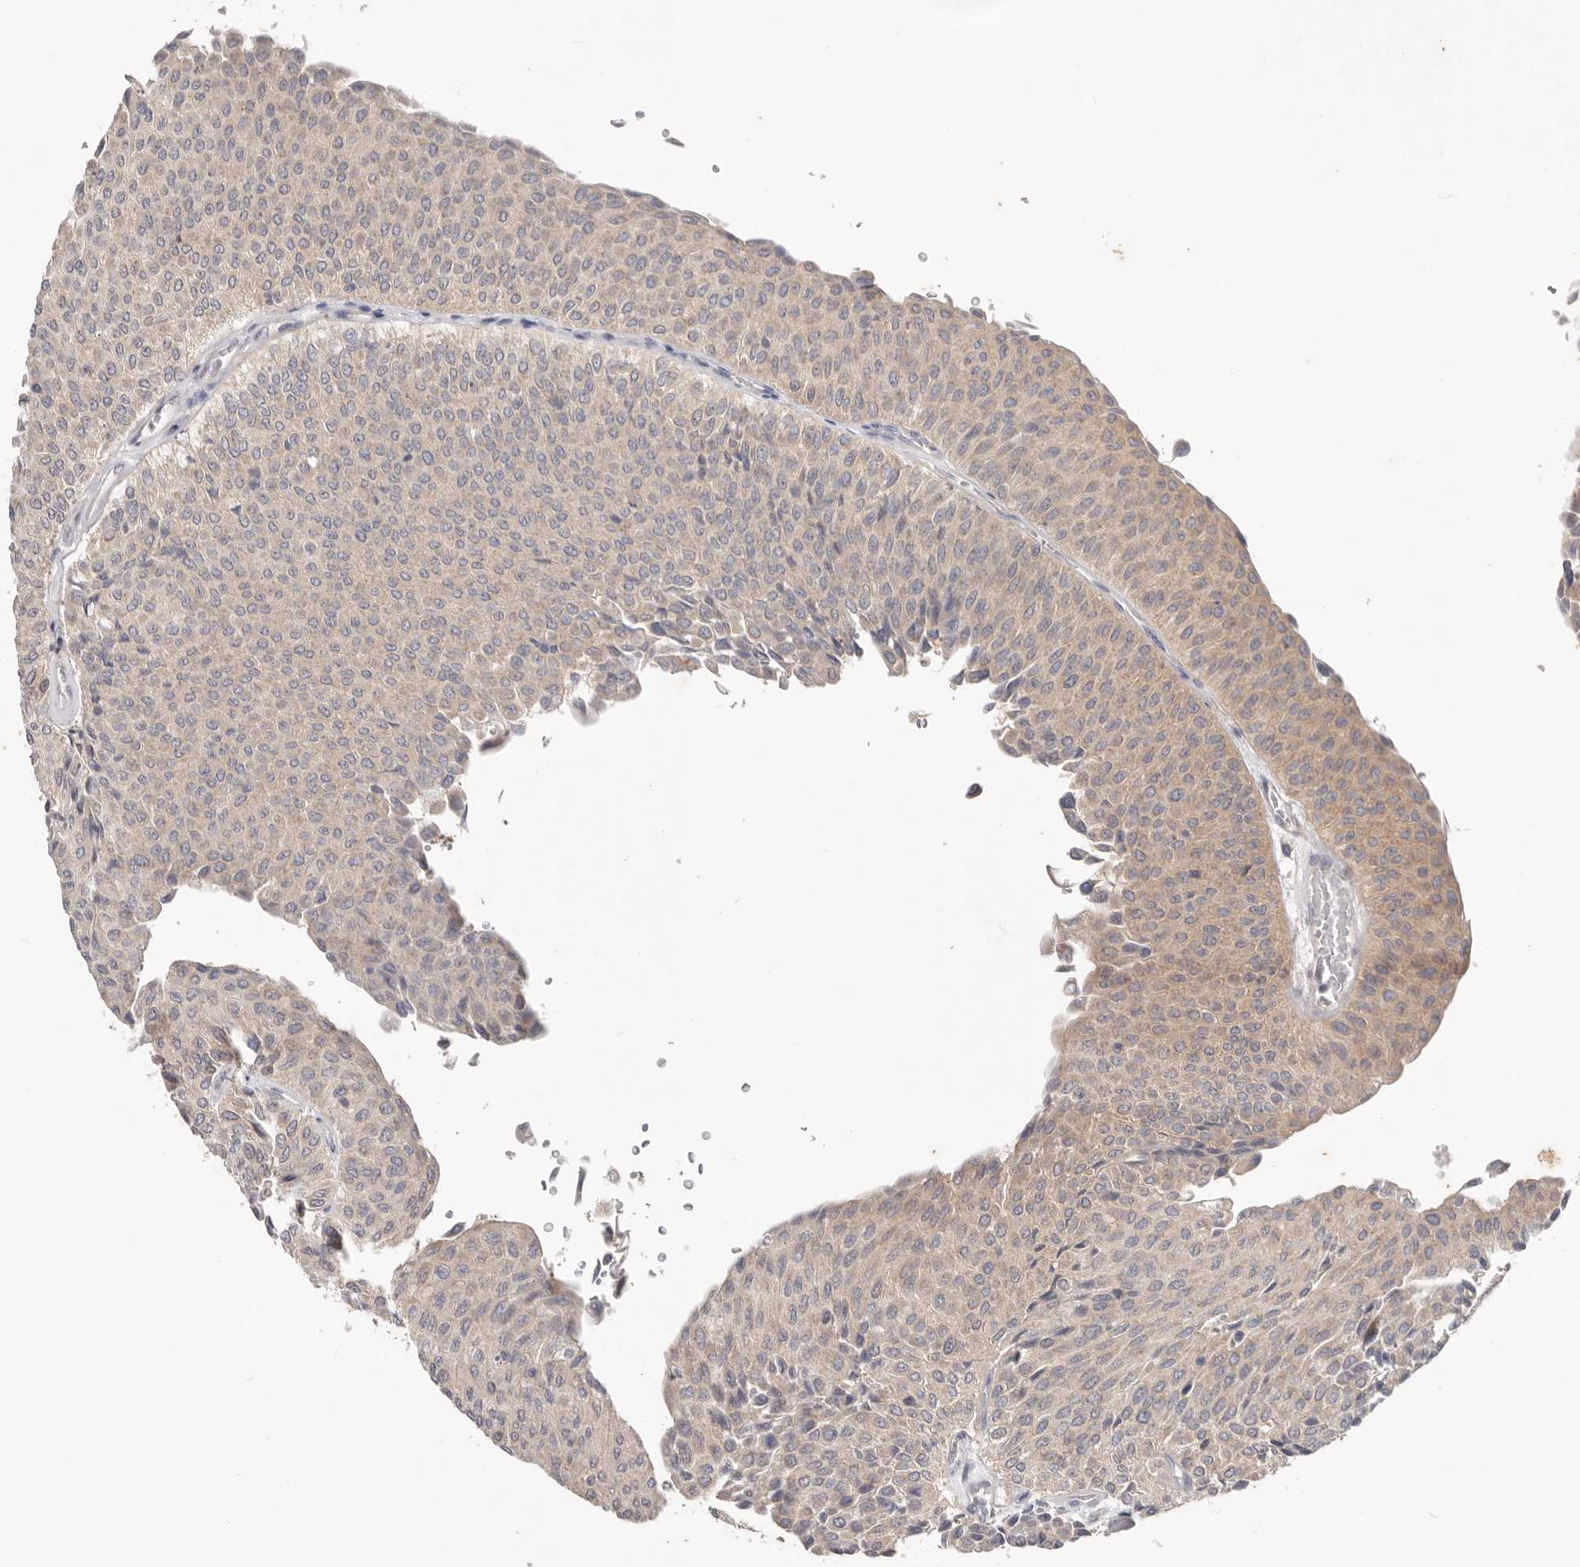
{"staining": {"intensity": "weak", "quantity": "25%-75%", "location": "cytoplasmic/membranous"}, "tissue": "urothelial cancer", "cell_type": "Tumor cells", "image_type": "cancer", "snomed": [{"axis": "morphology", "description": "Urothelial carcinoma, Low grade"}, {"axis": "topography", "description": "Urinary bladder"}], "caption": "Immunohistochemistry histopathology image of human urothelial cancer stained for a protein (brown), which displays low levels of weak cytoplasmic/membranous positivity in approximately 25%-75% of tumor cells.", "gene": "WDR77", "patient": {"sex": "male", "age": 78}}